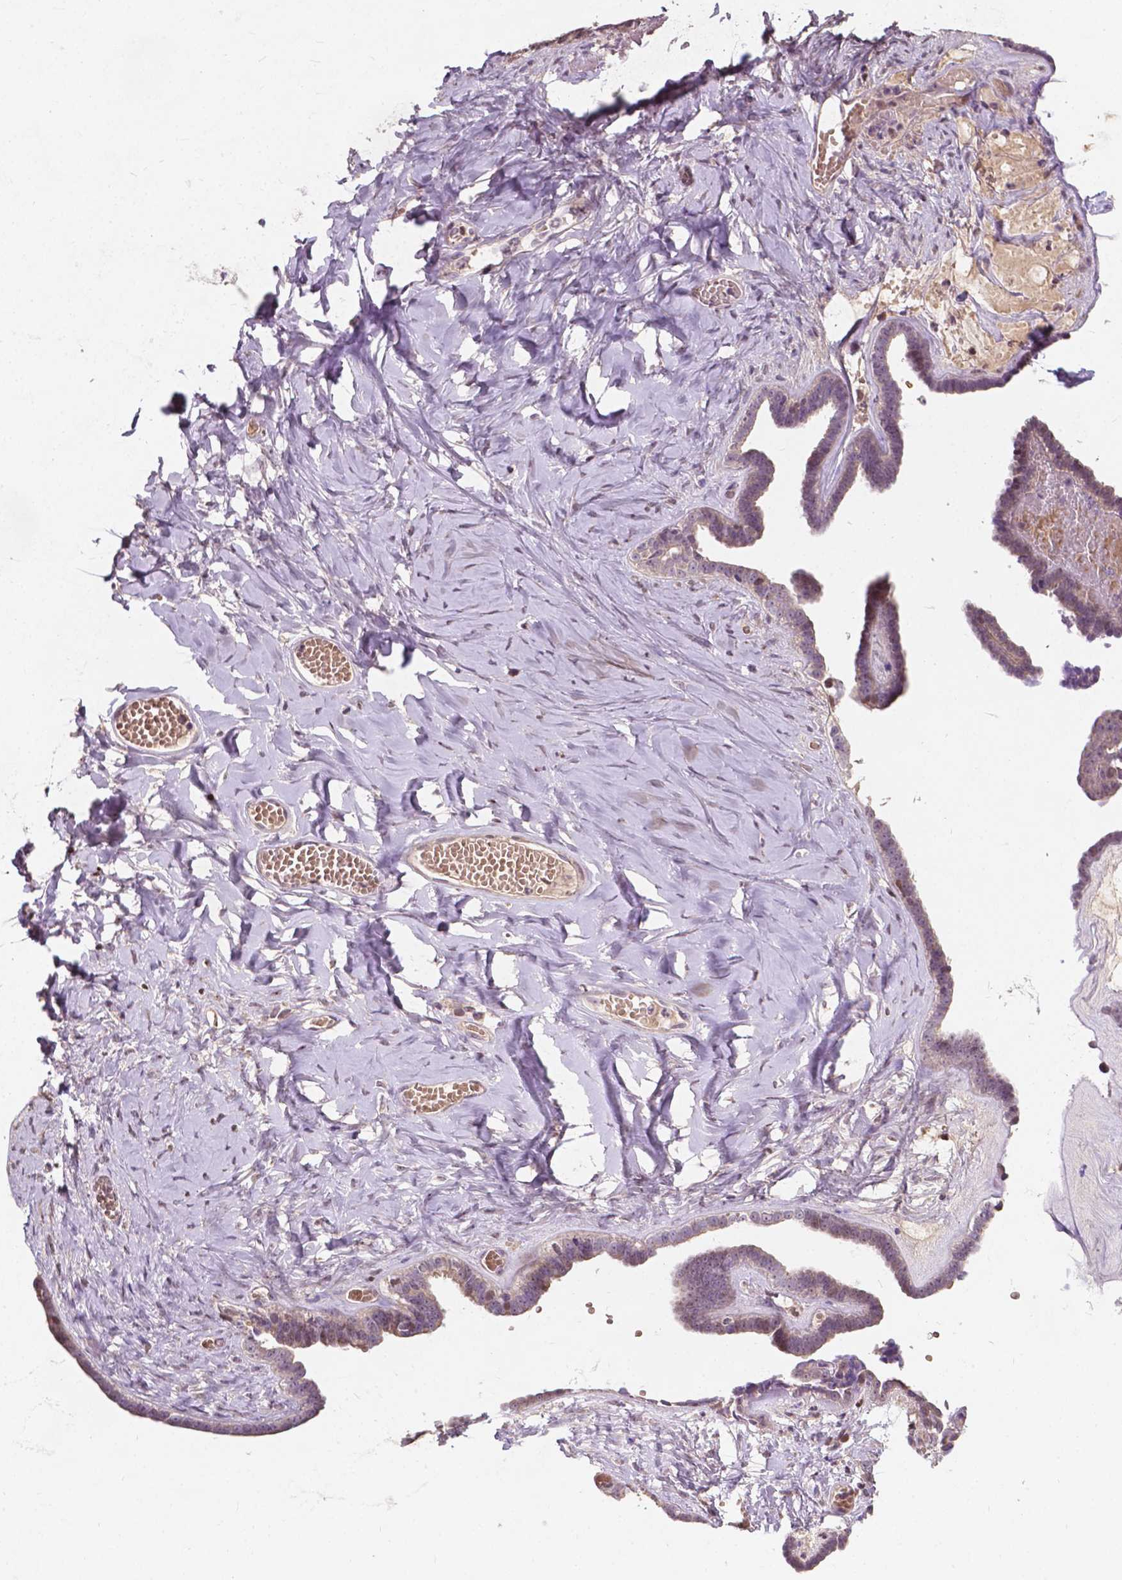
{"staining": {"intensity": "weak", "quantity": "25%-75%", "location": "cytoplasmic/membranous"}, "tissue": "ovarian cancer", "cell_type": "Tumor cells", "image_type": "cancer", "snomed": [{"axis": "morphology", "description": "Cystadenocarcinoma, serous, NOS"}, {"axis": "topography", "description": "Ovary"}], "caption": "A high-resolution image shows immunohistochemistry staining of ovarian cancer, which reveals weak cytoplasmic/membranous positivity in approximately 25%-75% of tumor cells.", "gene": "DUSP16", "patient": {"sex": "female", "age": 71}}